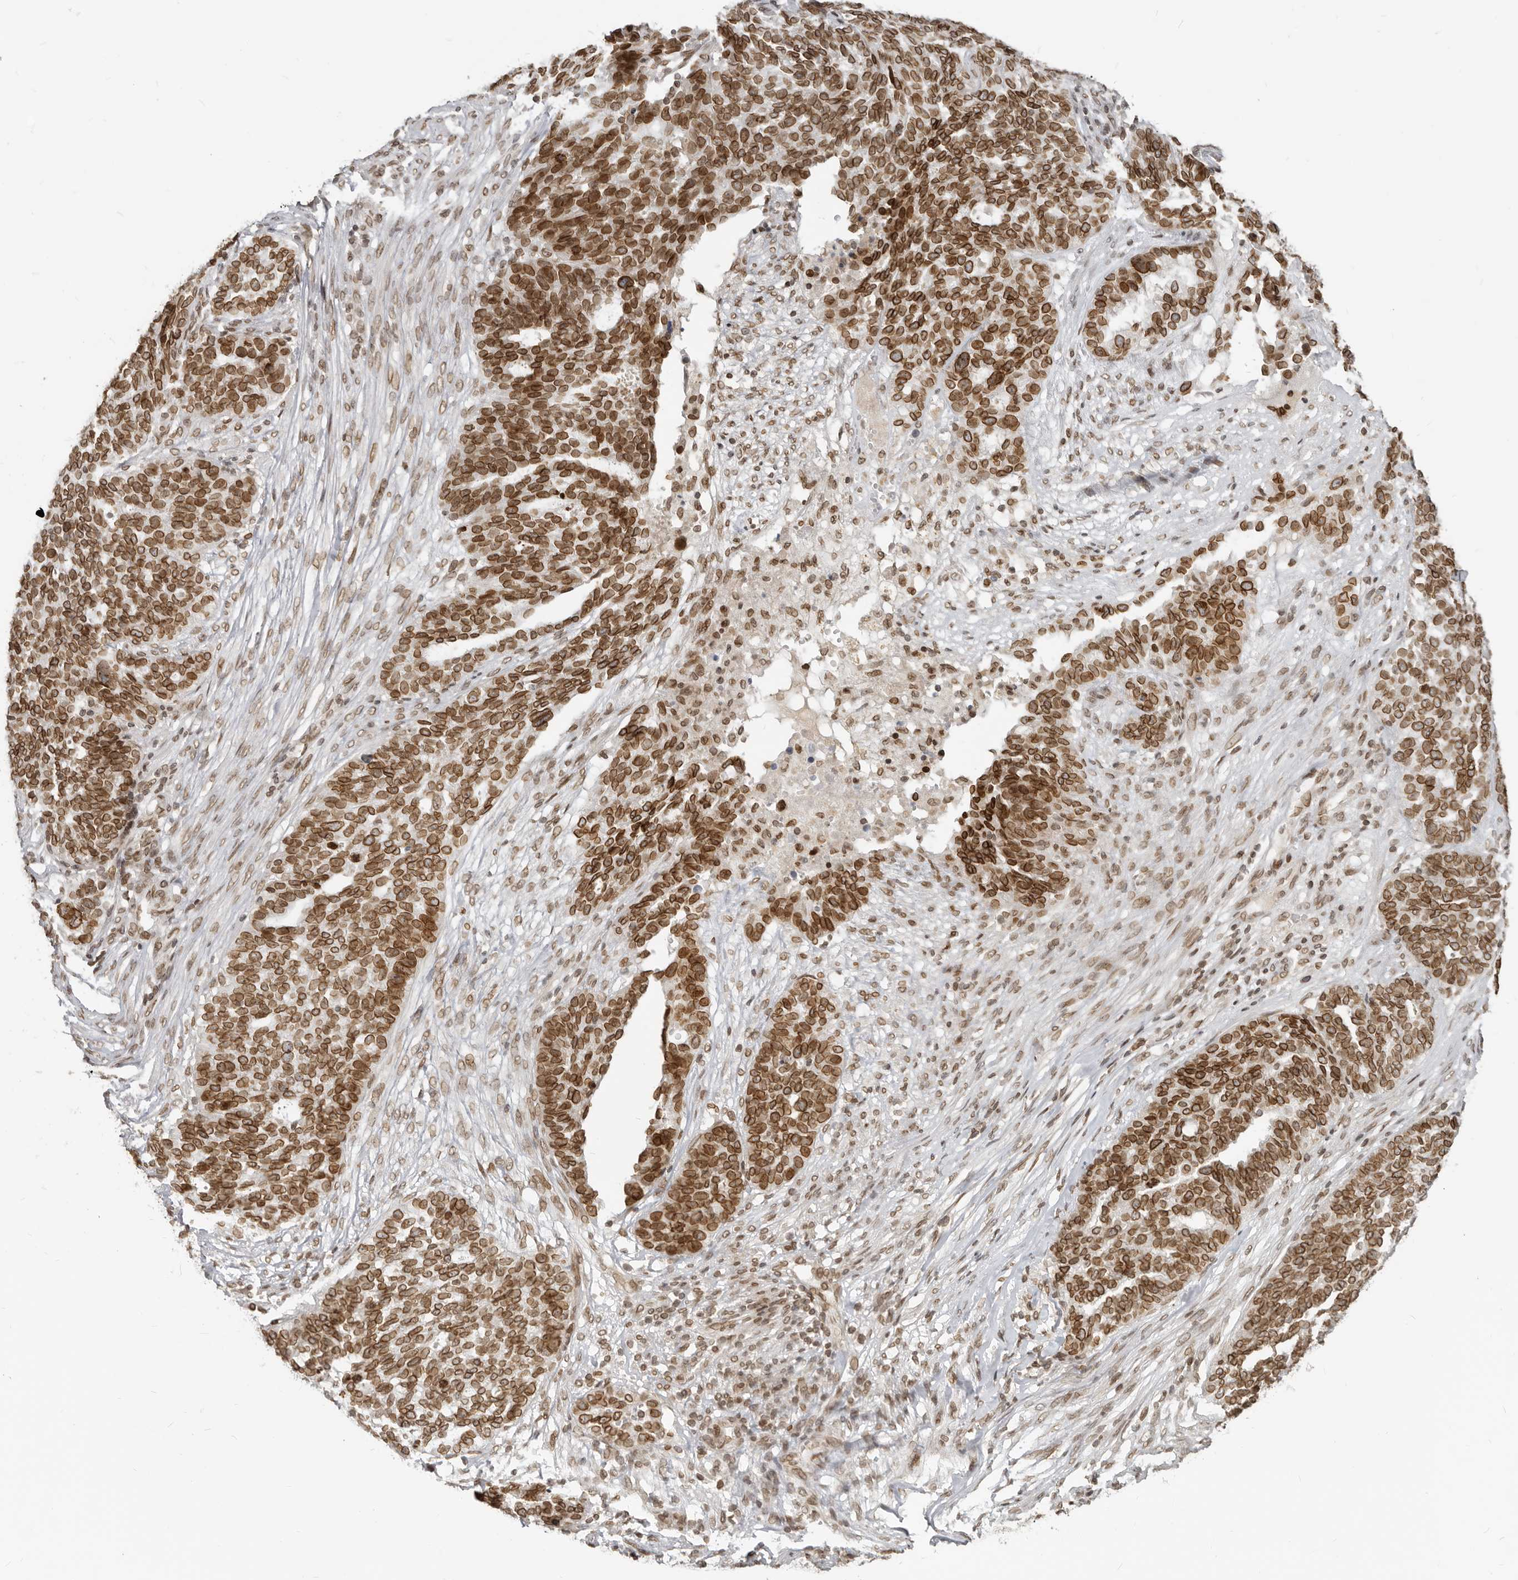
{"staining": {"intensity": "strong", "quantity": ">75%", "location": "cytoplasmic/membranous,nuclear"}, "tissue": "ovarian cancer", "cell_type": "Tumor cells", "image_type": "cancer", "snomed": [{"axis": "morphology", "description": "Cystadenocarcinoma, serous, NOS"}, {"axis": "topography", "description": "Ovary"}], "caption": "A high amount of strong cytoplasmic/membranous and nuclear staining is present in about >75% of tumor cells in ovarian serous cystadenocarcinoma tissue.", "gene": "NUP153", "patient": {"sex": "female", "age": 59}}